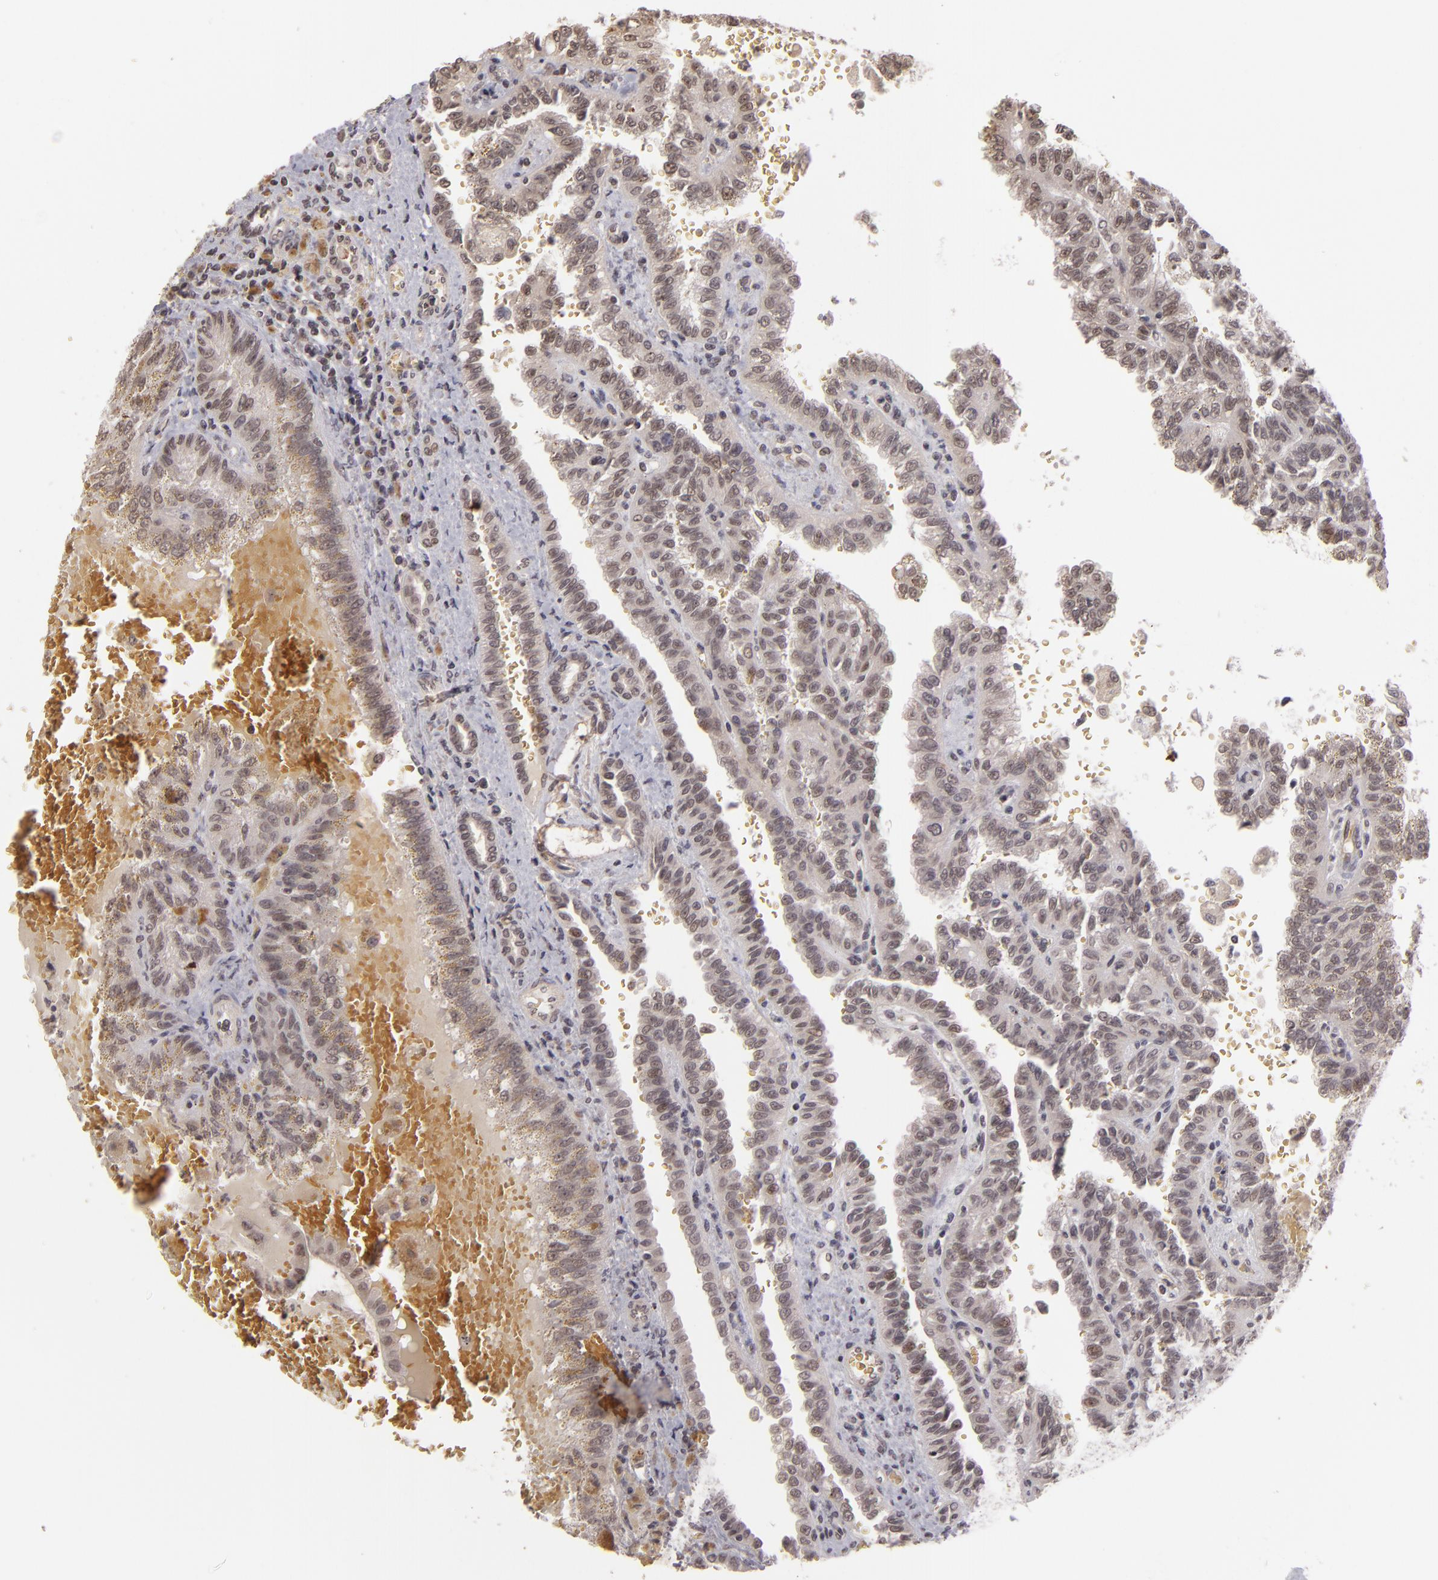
{"staining": {"intensity": "weak", "quantity": "25%-75%", "location": "cytoplasmic/membranous"}, "tissue": "renal cancer", "cell_type": "Tumor cells", "image_type": "cancer", "snomed": [{"axis": "morphology", "description": "Inflammation, NOS"}, {"axis": "morphology", "description": "Adenocarcinoma, NOS"}, {"axis": "topography", "description": "Kidney"}], "caption": "Renal adenocarcinoma was stained to show a protein in brown. There is low levels of weak cytoplasmic/membranous staining in about 25%-75% of tumor cells.", "gene": "DFFA", "patient": {"sex": "male", "age": 68}}